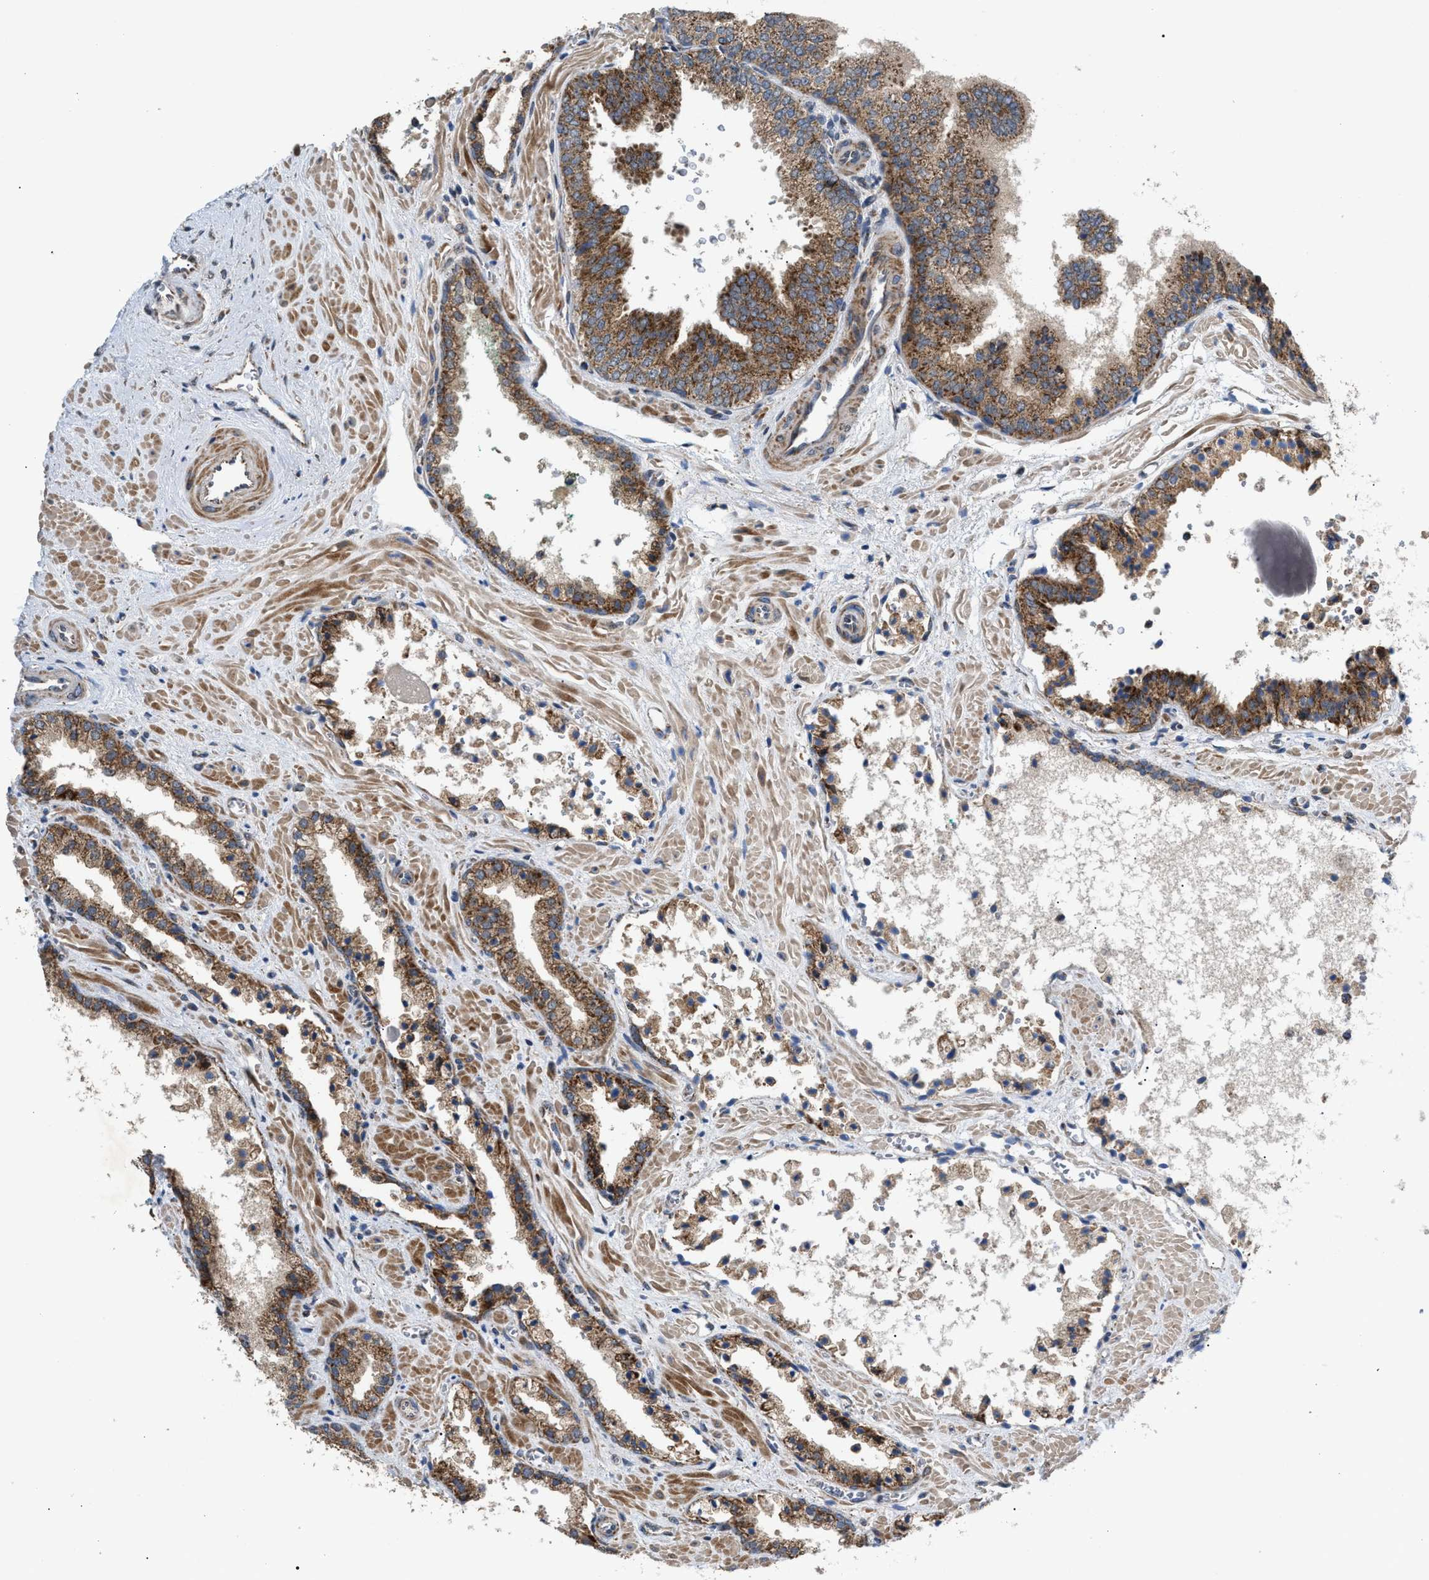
{"staining": {"intensity": "moderate", "quantity": ">75%", "location": "cytoplasmic/membranous"}, "tissue": "prostate cancer", "cell_type": "Tumor cells", "image_type": "cancer", "snomed": [{"axis": "morphology", "description": "Adenocarcinoma, Low grade"}, {"axis": "topography", "description": "Prostate"}], "caption": "This is an image of immunohistochemistry (IHC) staining of adenocarcinoma (low-grade) (prostate), which shows moderate expression in the cytoplasmic/membranous of tumor cells.", "gene": "TACO1", "patient": {"sex": "male", "age": 71}}